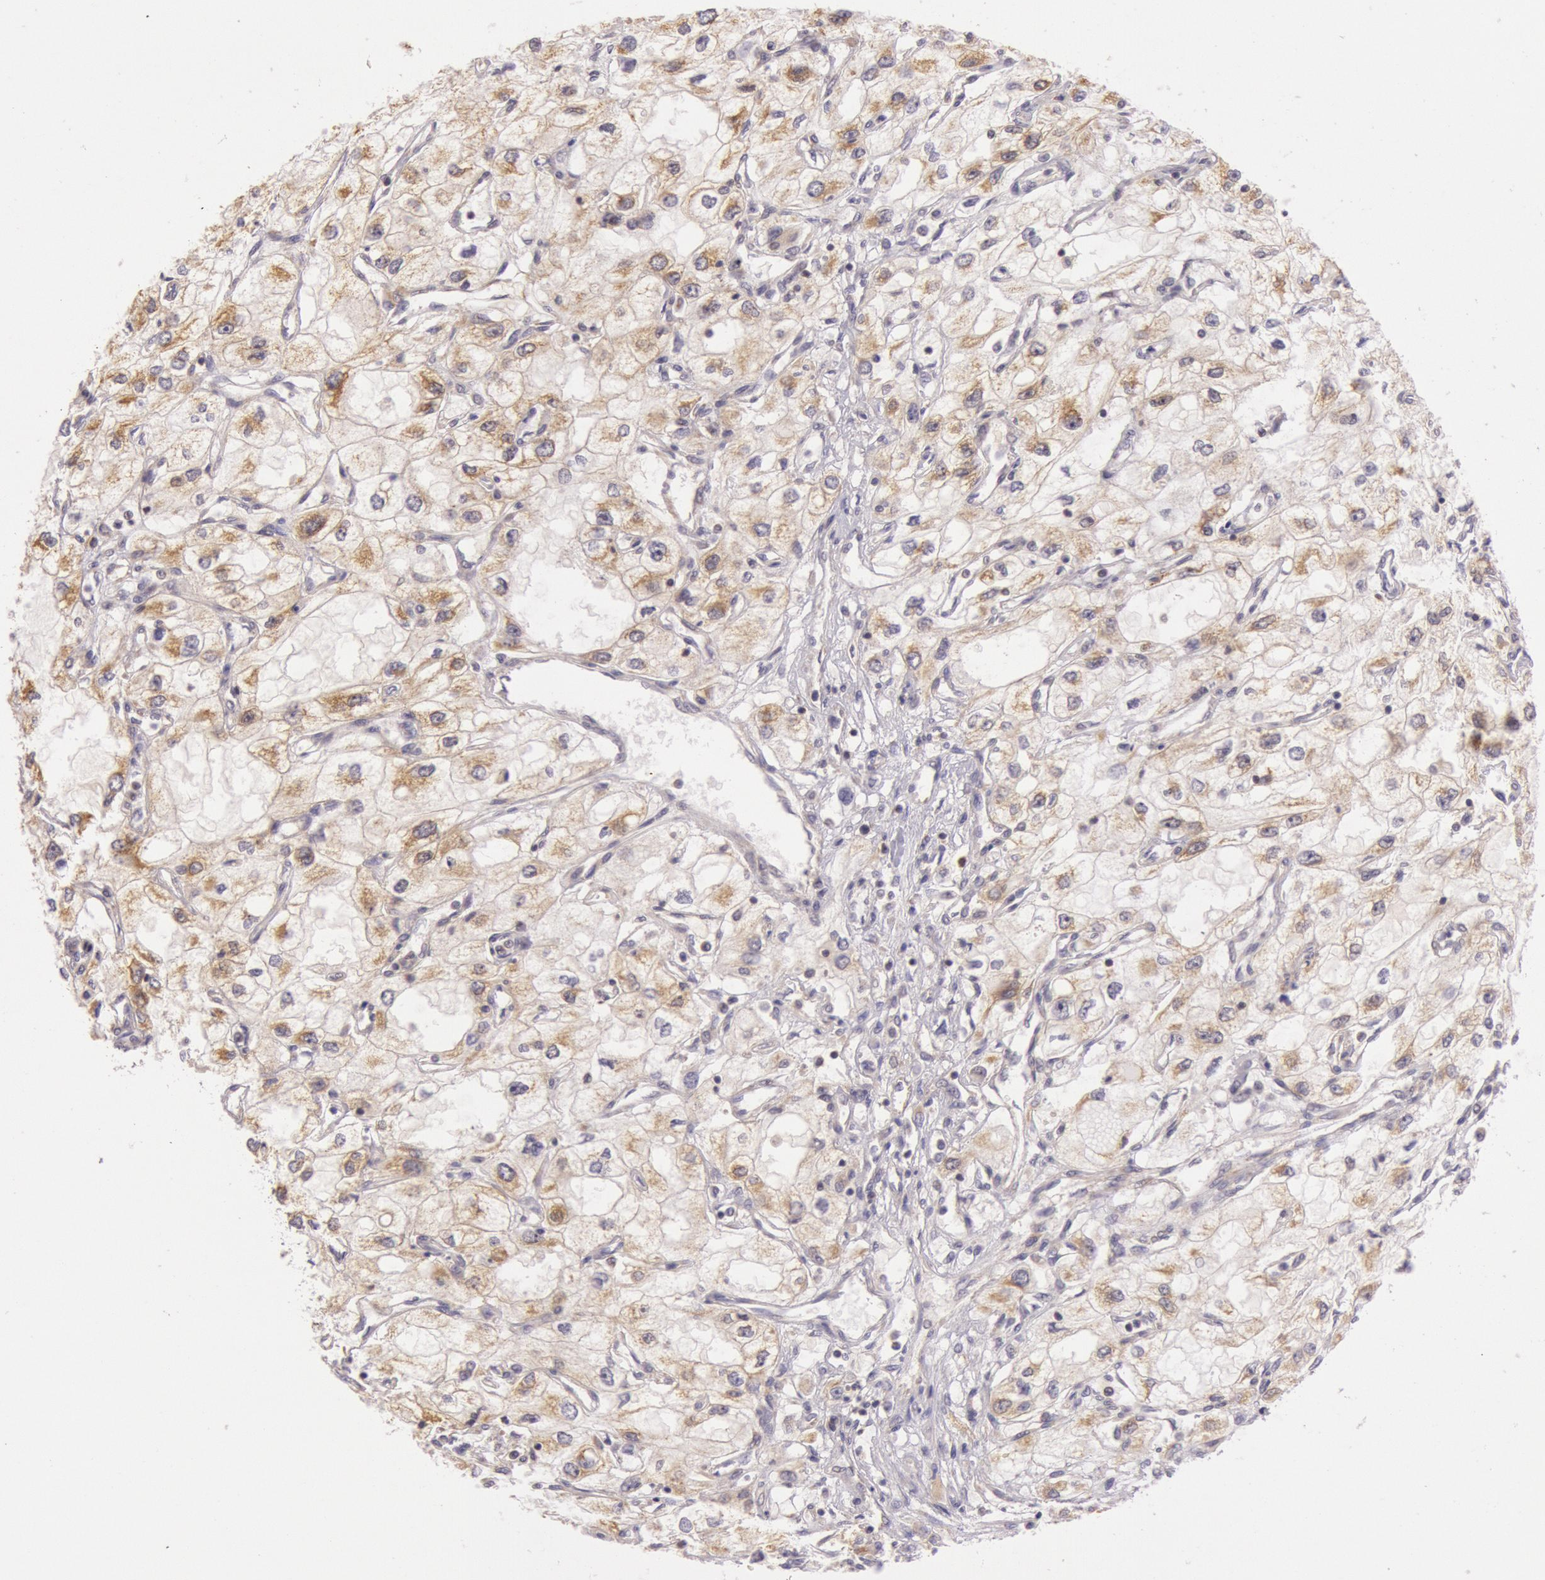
{"staining": {"intensity": "moderate", "quantity": "25%-75%", "location": "cytoplasmic/membranous"}, "tissue": "renal cancer", "cell_type": "Tumor cells", "image_type": "cancer", "snomed": [{"axis": "morphology", "description": "Adenocarcinoma, NOS"}, {"axis": "topography", "description": "Kidney"}], "caption": "Renal cancer (adenocarcinoma) stained for a protein shows moderate cytoplasmic/membranous positivity in tumor cells.", "gene": "CDK16", "patient": {"sex": "male", "age": 57}}